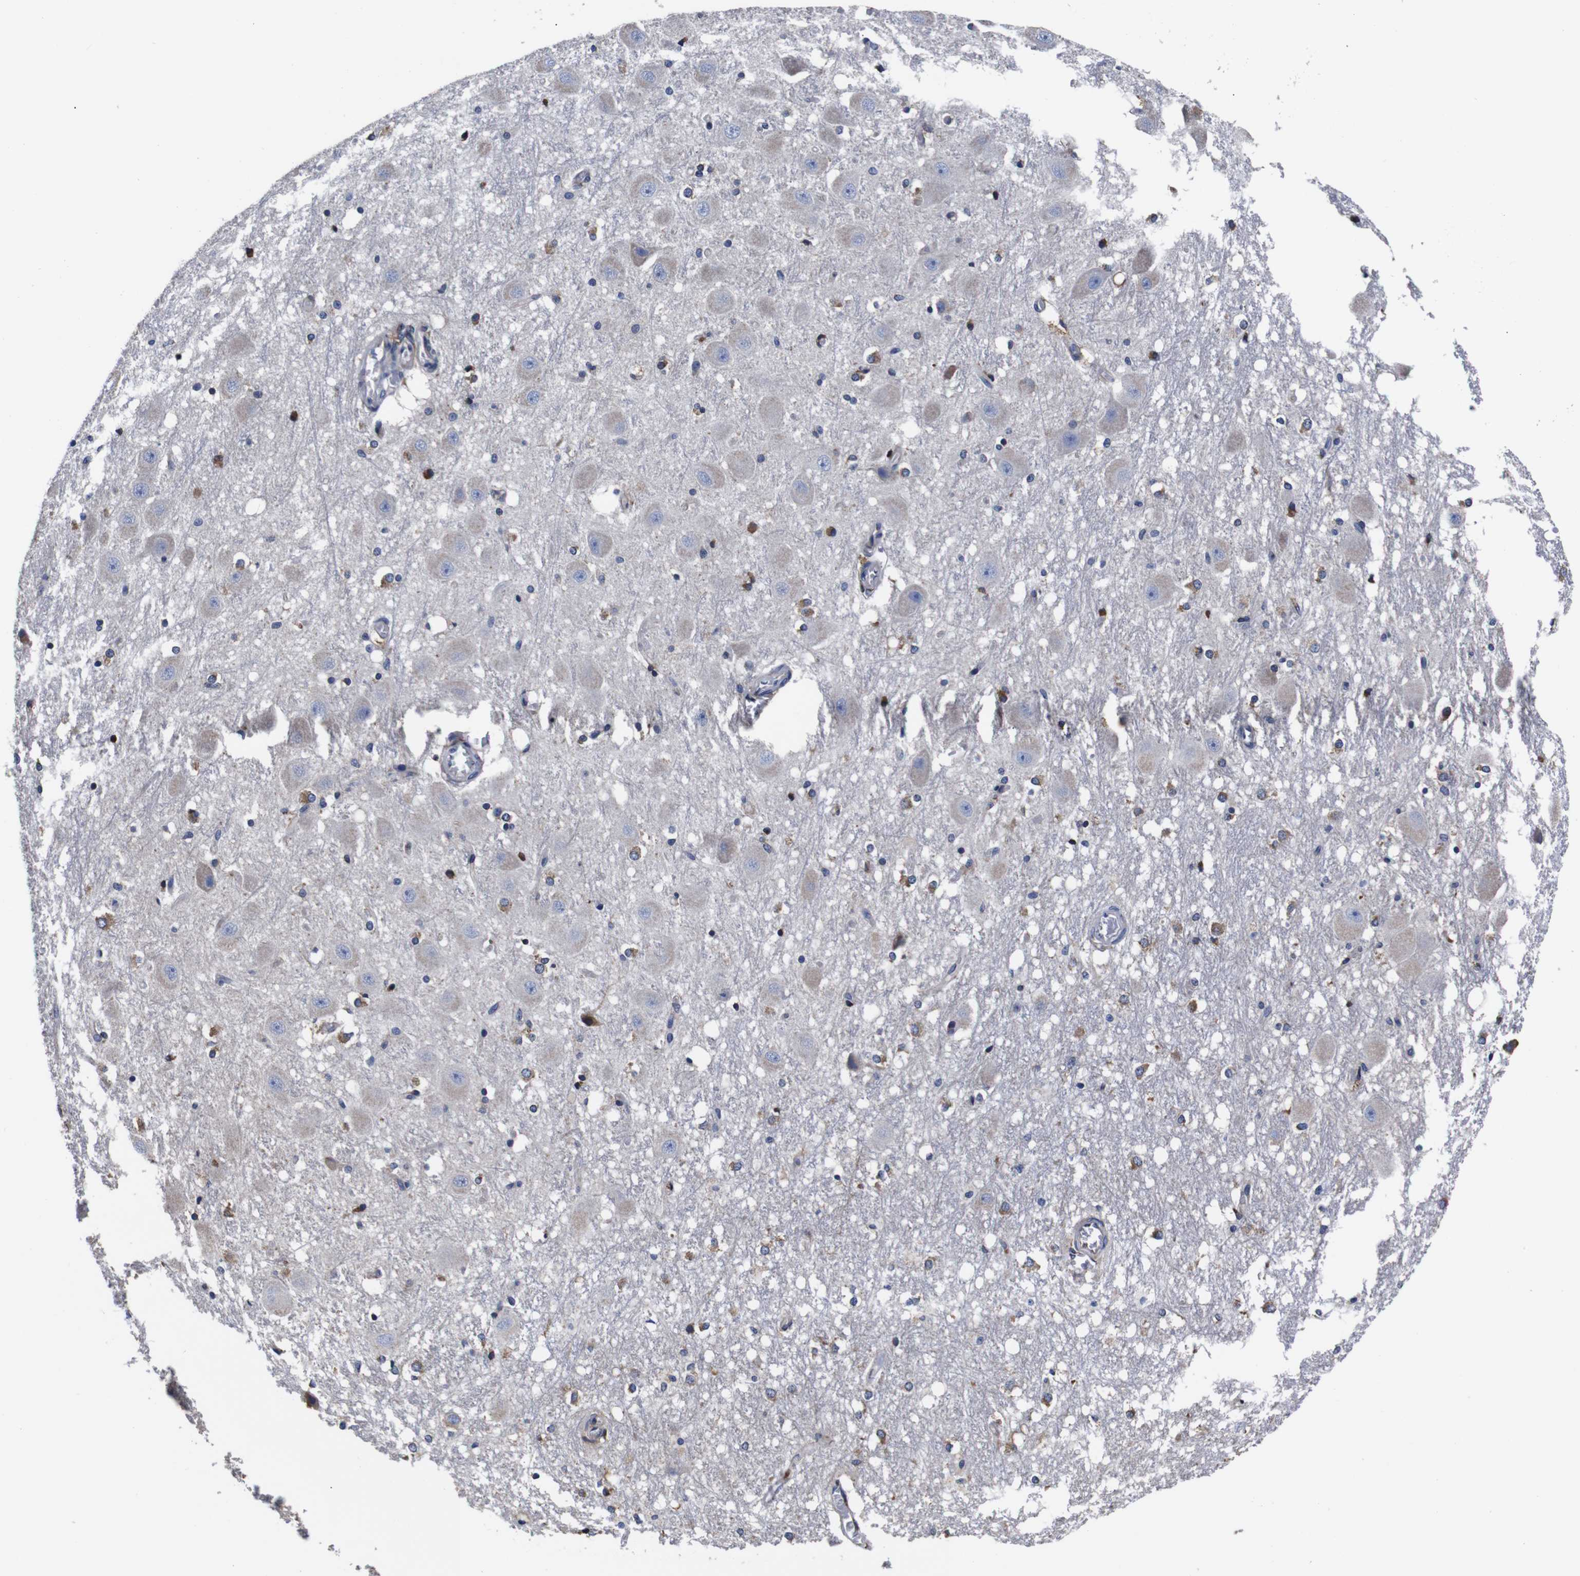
{"staining": {"intensity": "moderate", "quantity": "<25%", "location": "cytoplasmic/membranous"}, "tissue": "hippocampus", "cell_type": "Glial cells", "image_type": "normal", "snomed": [{"axis": "morphology", "description": "Normal tissue, NOS"}, {"axis": "topography", "description": "Hippocampus"}], "caption": "Benign hippocampus exhibits moderate cytoplasmic/membranous staining in approximately <25% of glial cells The protein of interest is stained brown, and the nuclei are stained in blue (DAB (3,3'-diaminobenzidine) IHC with brightfield microscopy, high magnification)..", "gene": "PPIB", "patient": {"sex": "female", "age": 19}}